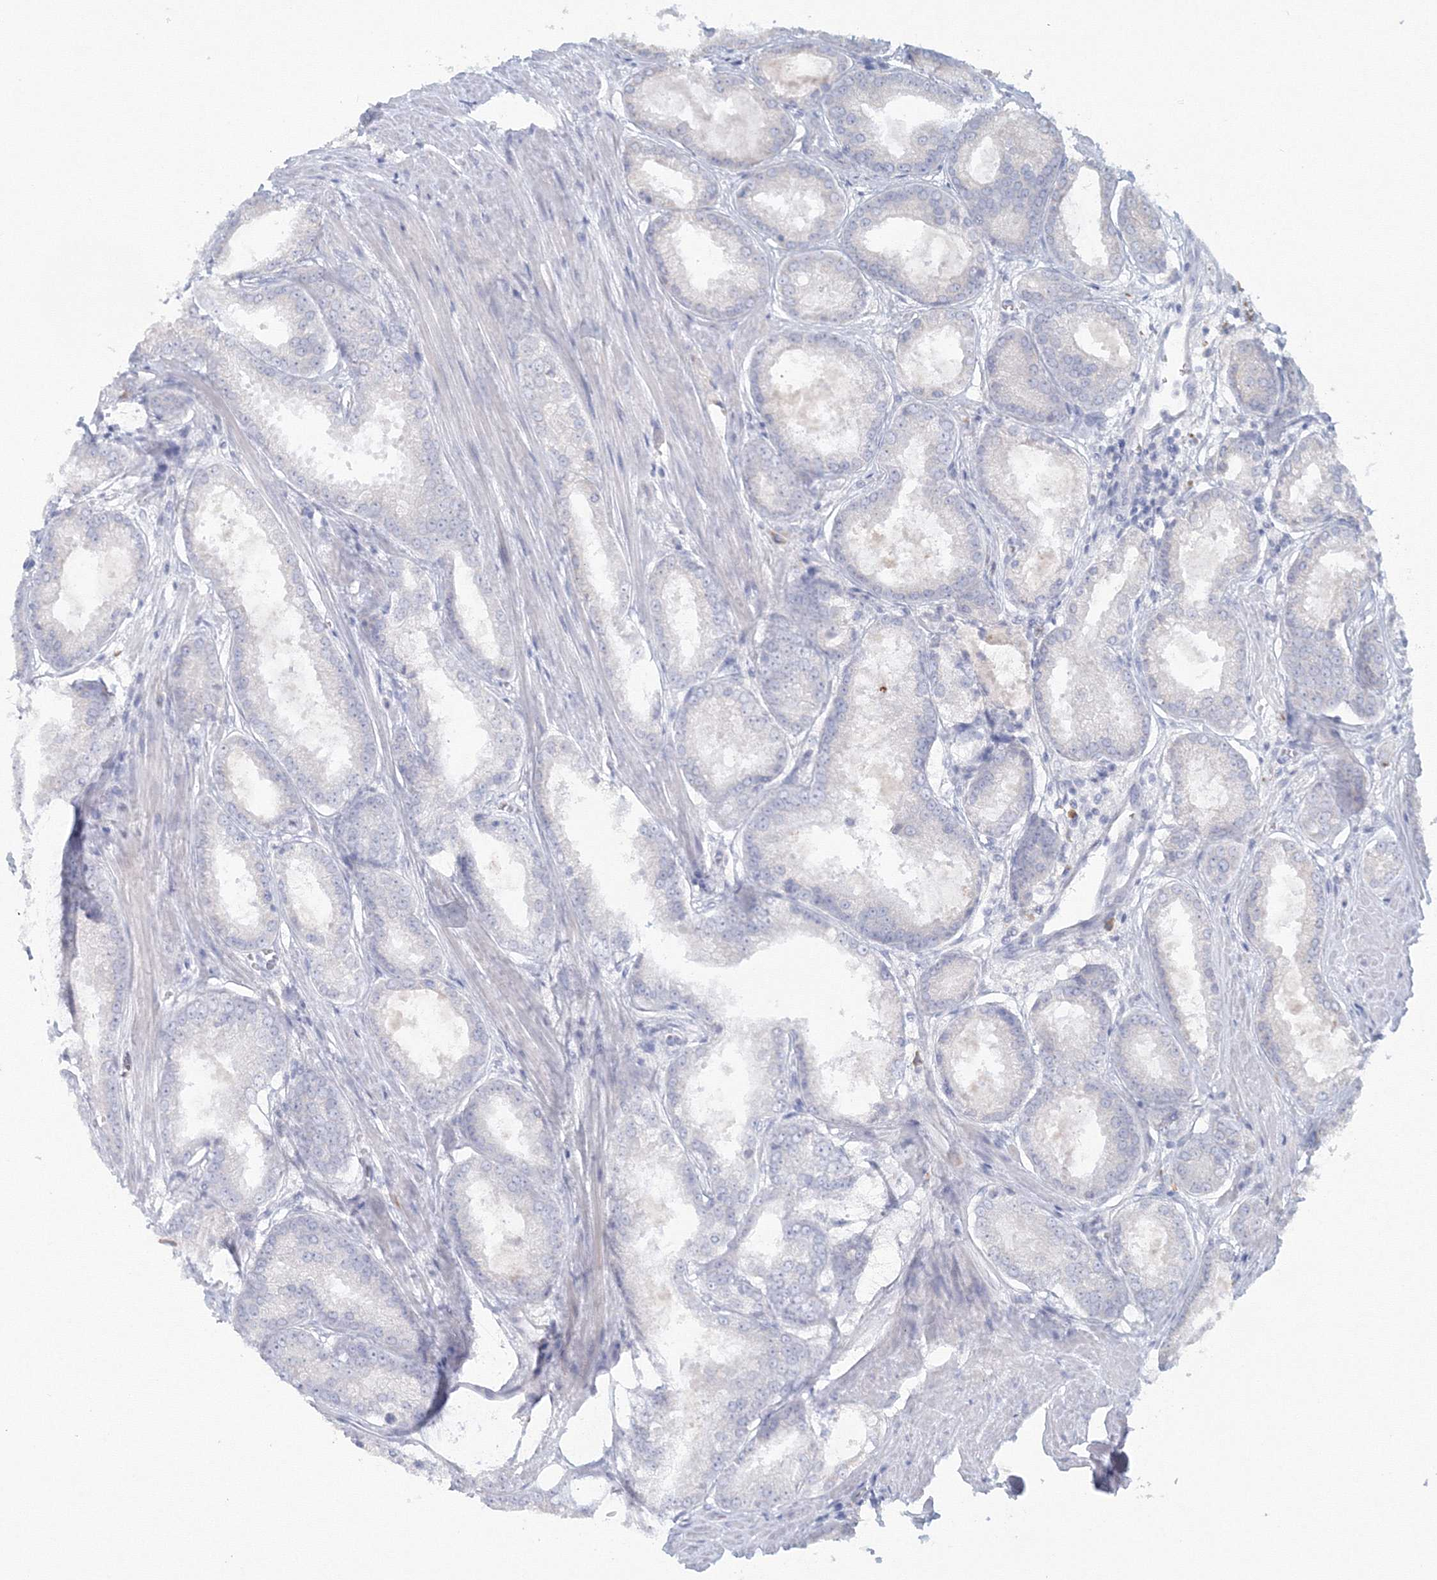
{"staining": {"intensity": "negative", "quantity": "none", "location": "none"}, "tissue": "prostate cancer", "cell_type": "Tumor cells", "image_type": "cancer", "snomed": [{"axis": "morphology", "description": "Adenocarcinoma, Low grade"}, {"axis": "topography", "description": "Prostate"}], "caption": "This histopathology image is of low-grade adenocarcinoma (prostate) stained with IHC to label a protein in brown with the nuclei are counter-stained blue. There is no expression in tumor cells.", "gene": "VSIG1", "patient": {"sex": "male", "age": 64}}